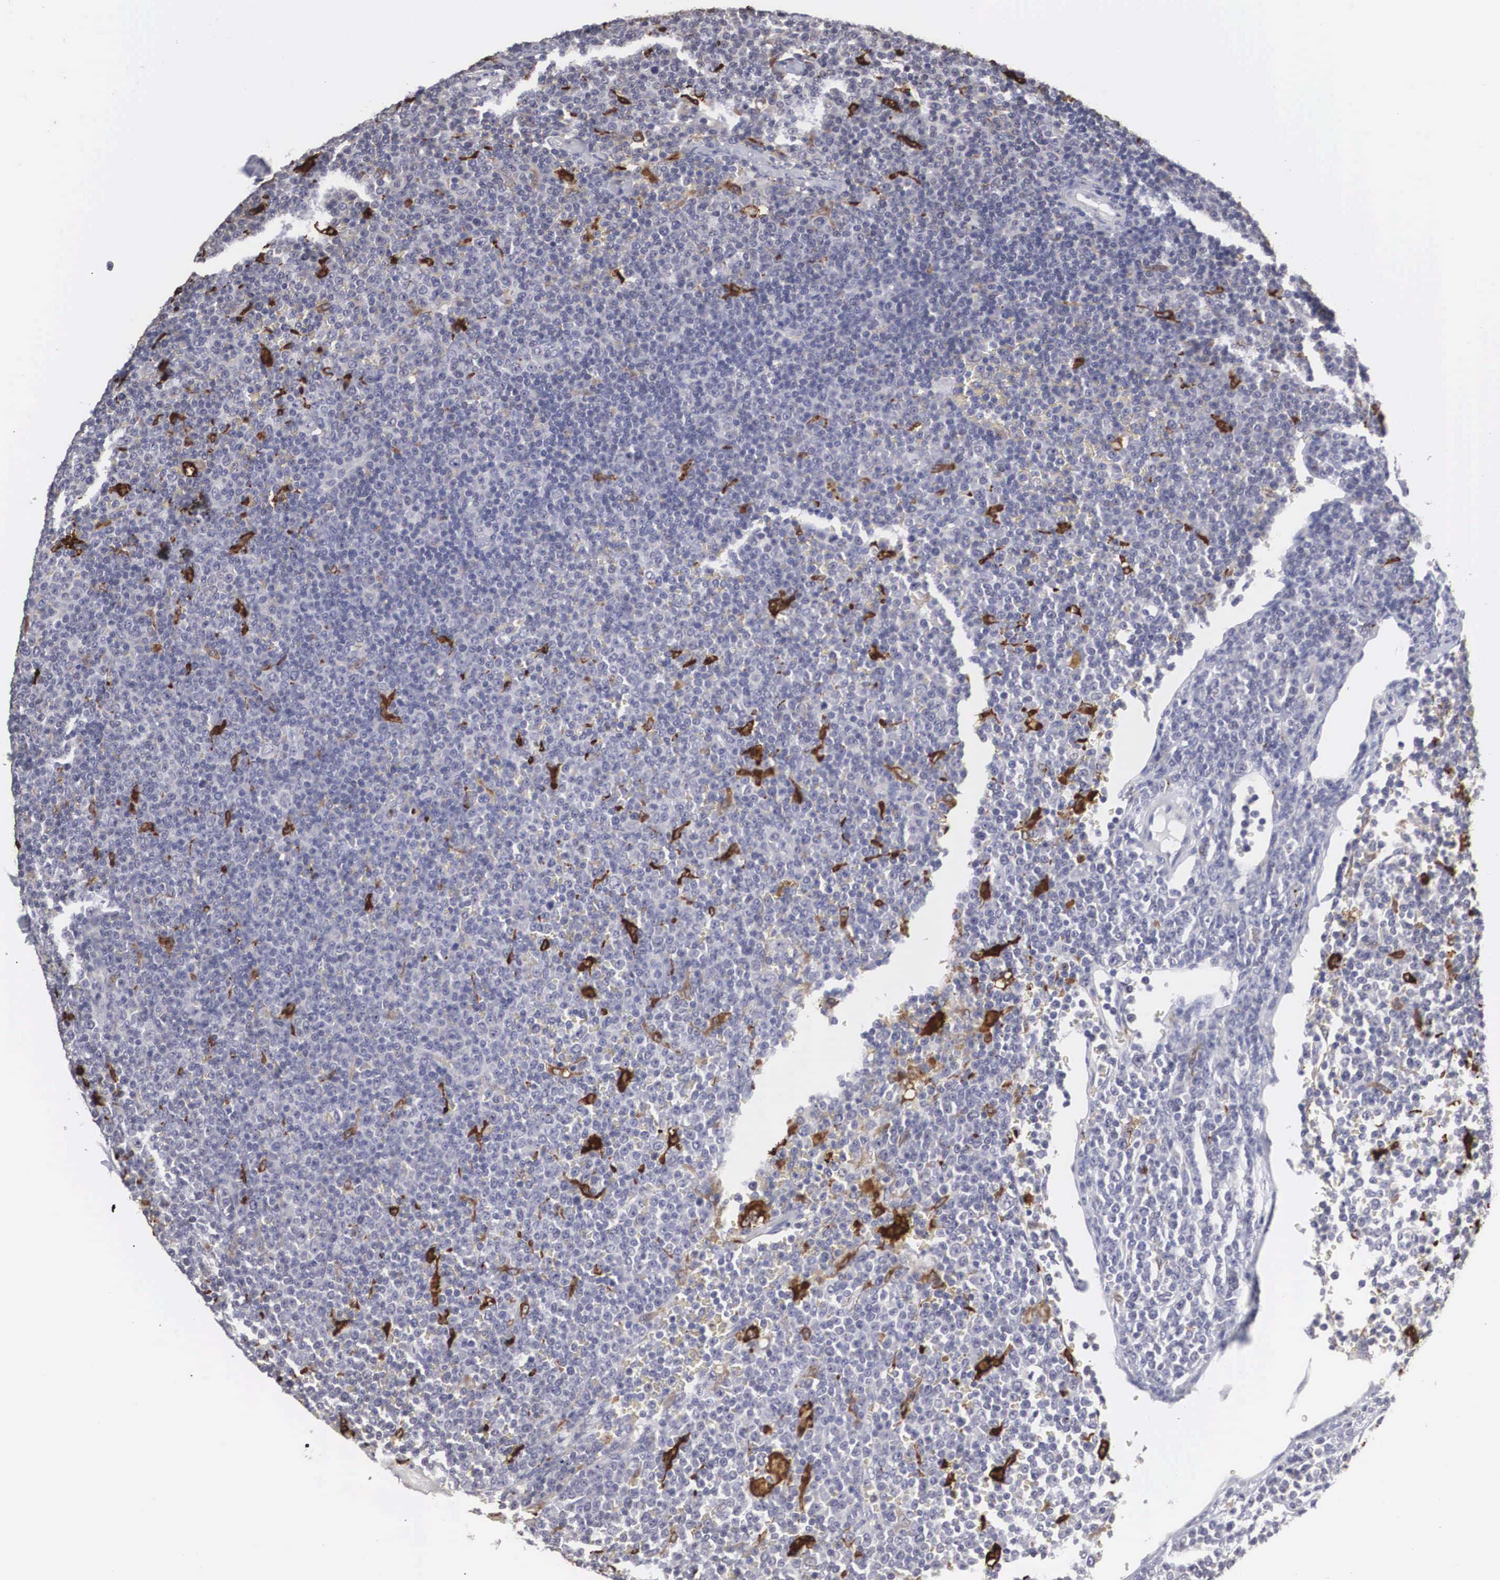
{"staining": {"intensity": "weak", "quantity": "<25%", "location": "cytoplasmic/membranous"}, "tissue": "lymphoma", "cell_type": "Tumor cells", "image_type": "cancer", "snomed": [{"axis": "morphology", "description": "Malignant lymphoma, non-Hodgkin's type, Low grade"}, {"axis": "topography", "description": "Lymph node"}], "caption": "This is a micrograph of immunohistochemistry staining of lymphoma, which shows no positivity in tumor cells.", "gene": "HMOX1", "patient": {"sex": "male", "age": 50}}